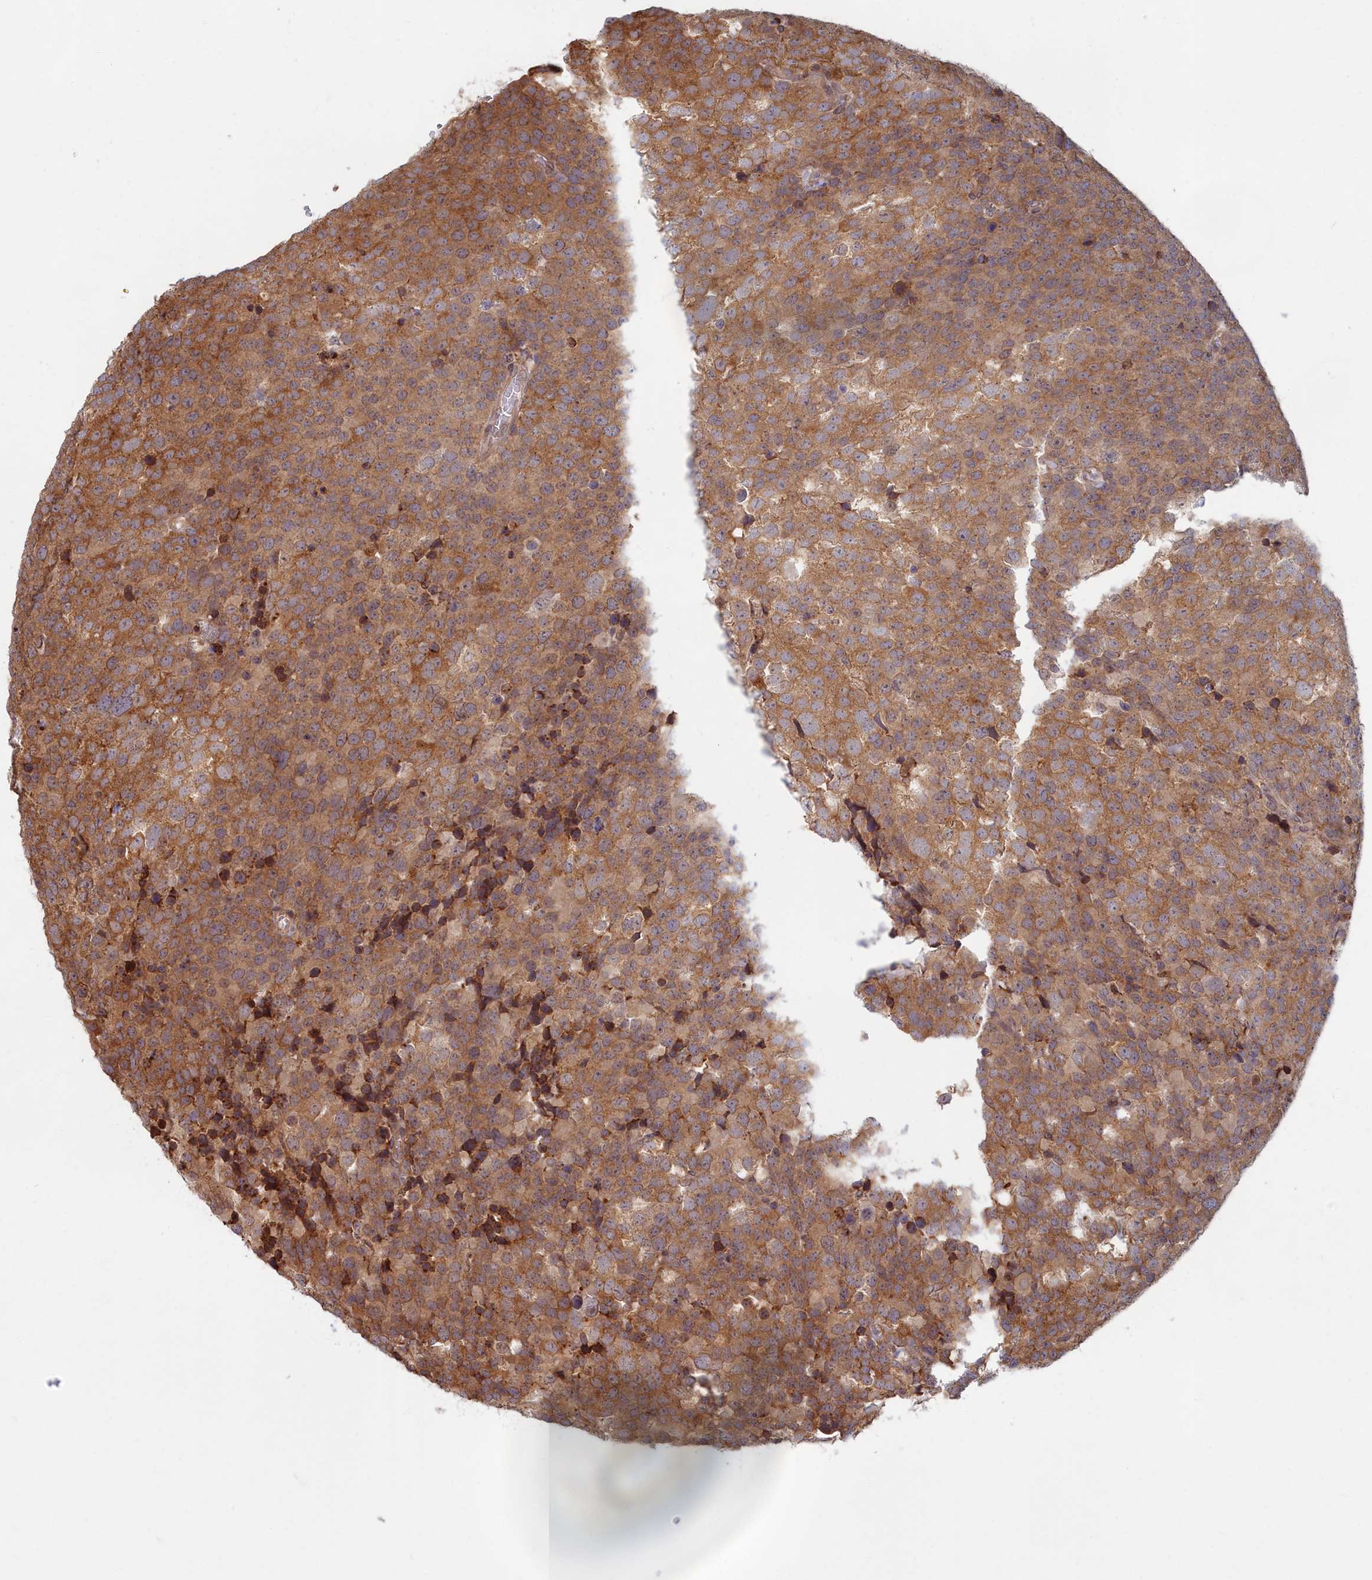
{"staining": {"intensity": "moderate", "quantity": ">75%", "location": "cytoplasmic/membranous"}, "tissue": "testis cancer", "cell_type": "Tumor cells", "image_type": "cancer", "snomed": [{"axis": "morphology", "description": "Seminoma, NOS"}, {"axis": "topography", "description": "Testis"}], "caption": "A micrograph of human testis seminoma stained for a protein exhibits moderate cytoplasmic/membranous brown staining in tumor cells.", "gene": "MAK16", "patient": {"sex": "male", "age": 71}}